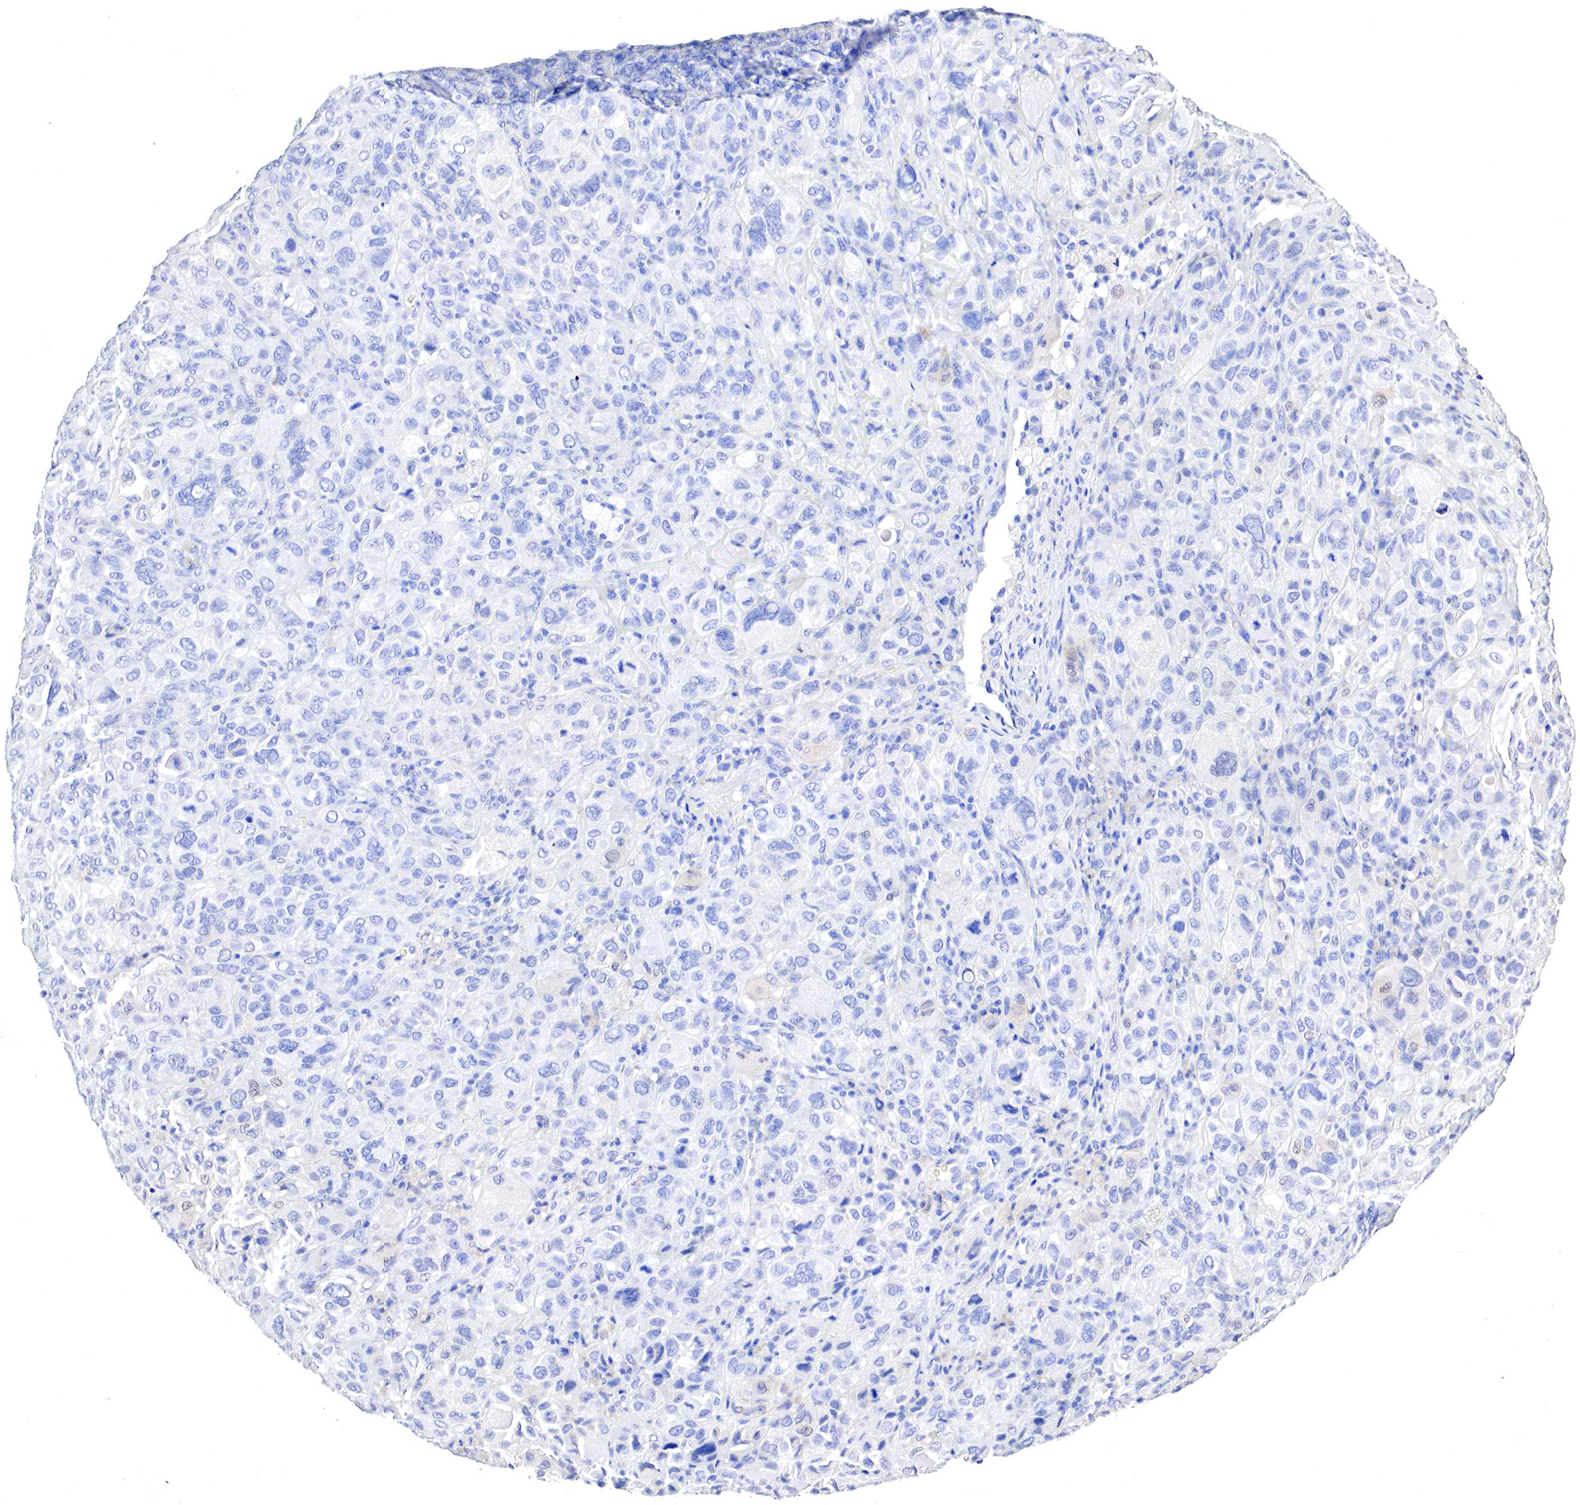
{"staining": {"intensity": "negative", "quantity": "none", "location": "none"}, "tissue": "melanoma", "cell_type": "Tumor cells", "image_type": "cancer", "snomed": [{"axis": "morphology", "description": "Malignant melanoma, Metastatic site"}, {"axis": "topography", "description": "Skin"}], "caption": "Photomicrograph shows no significant protein positivity in tumor cells of malignant melanoma (metastatic site). (DAB (3,3'-diaminobenzidine) immunohistochemistry (IHC) with hematoxylin counter stain).", "gene": "OTC", "patient": {"sex": "male", "age": 32}}